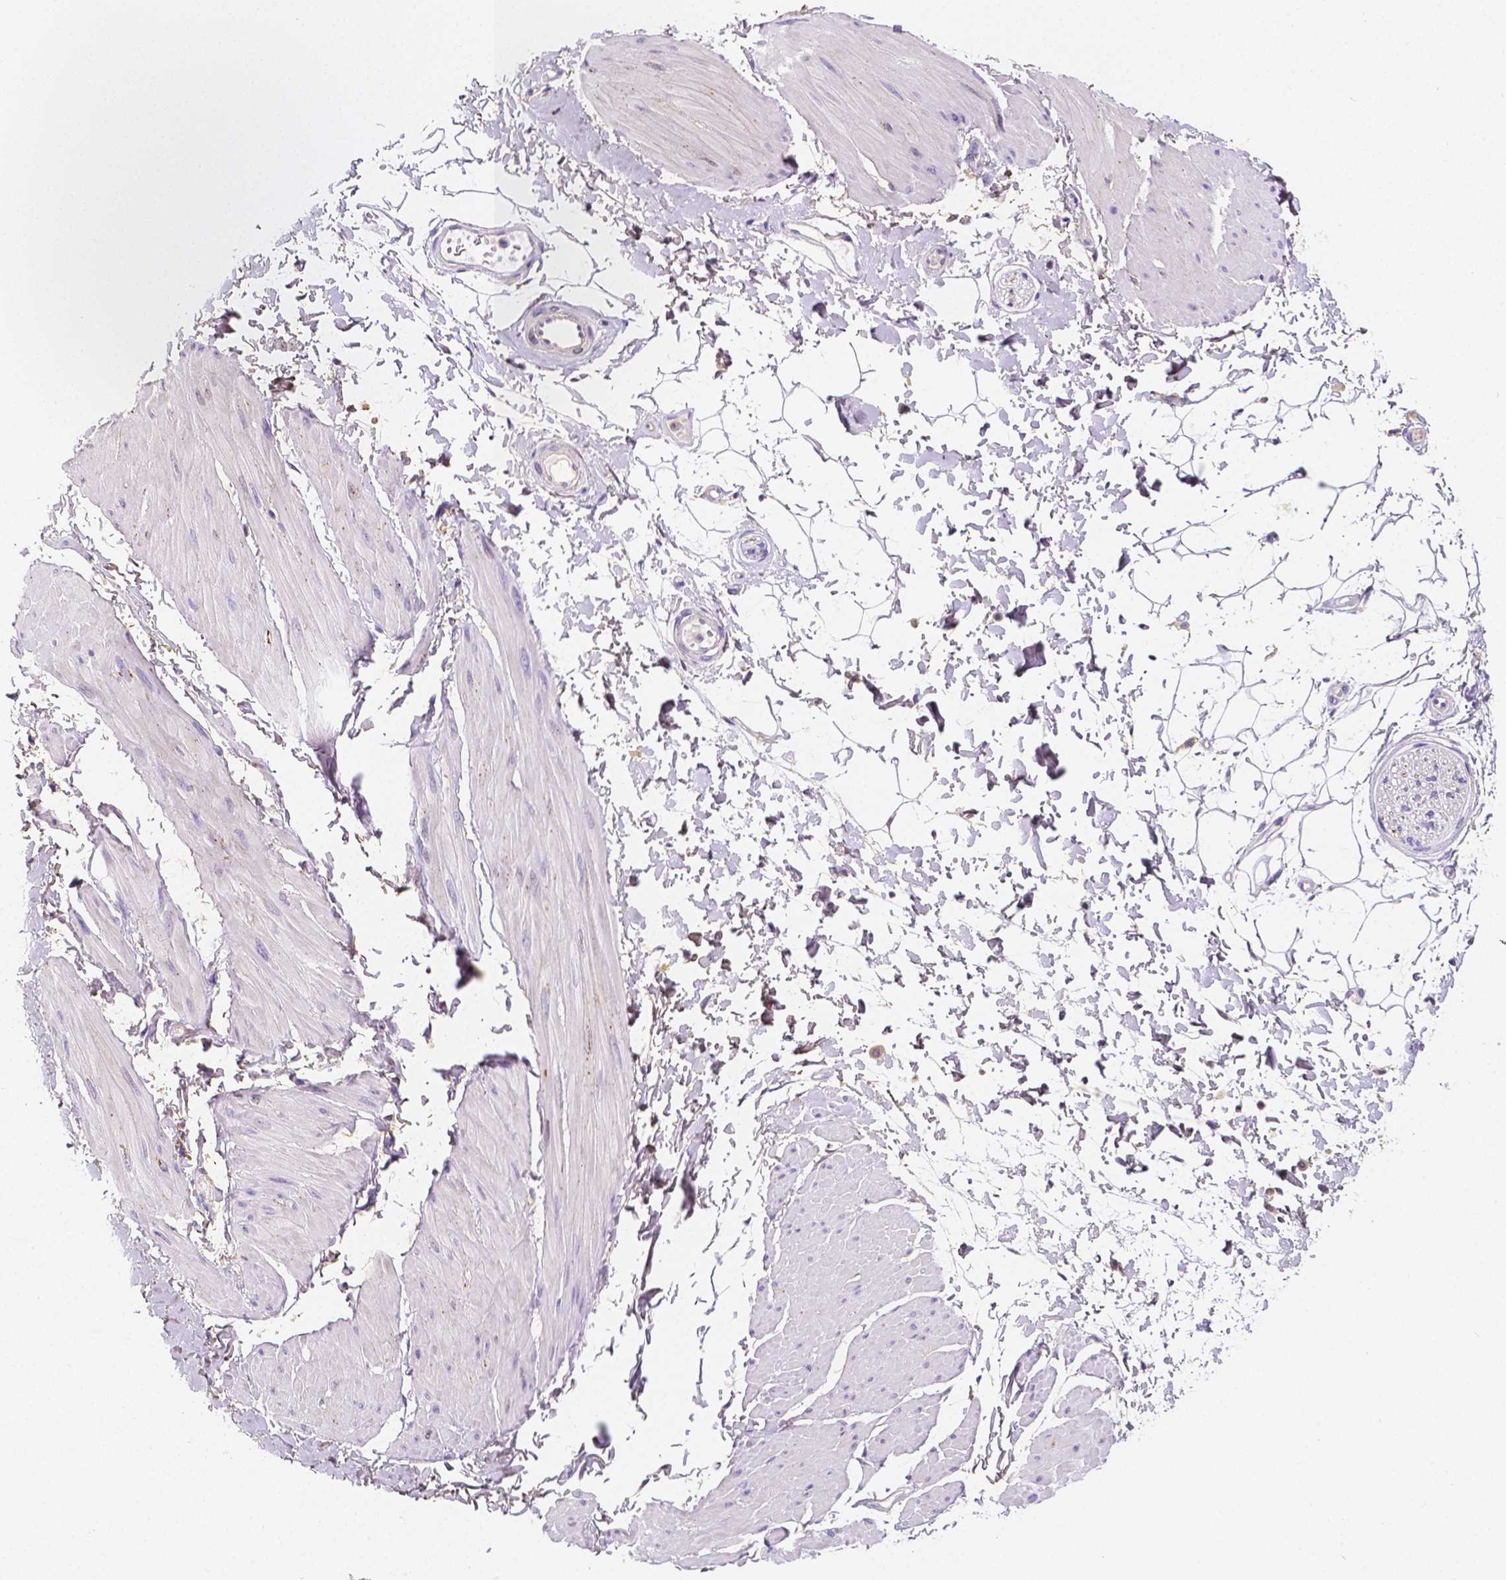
{"staining": {"intensity": "negative", "quantity": "none", "location": "none"}, "tissue": "adipose tissue", "cell_type": "Adipocytes", "image_type": "normal", "snomed": [{"axis": "morphology", "description": "Normal tissue, NOS"}, {"axis": "topography", "description": "Smooth muscle"}, {"axis": "topography", "description": "Peripheral nerve tissue"}], "caption": "A high-resolution image shows IHC staining of normal adipose tissue, which displays no significant expression in adipocytes.", "gene": "GABRD", "patient": {"sex": "male", "age": 58}}